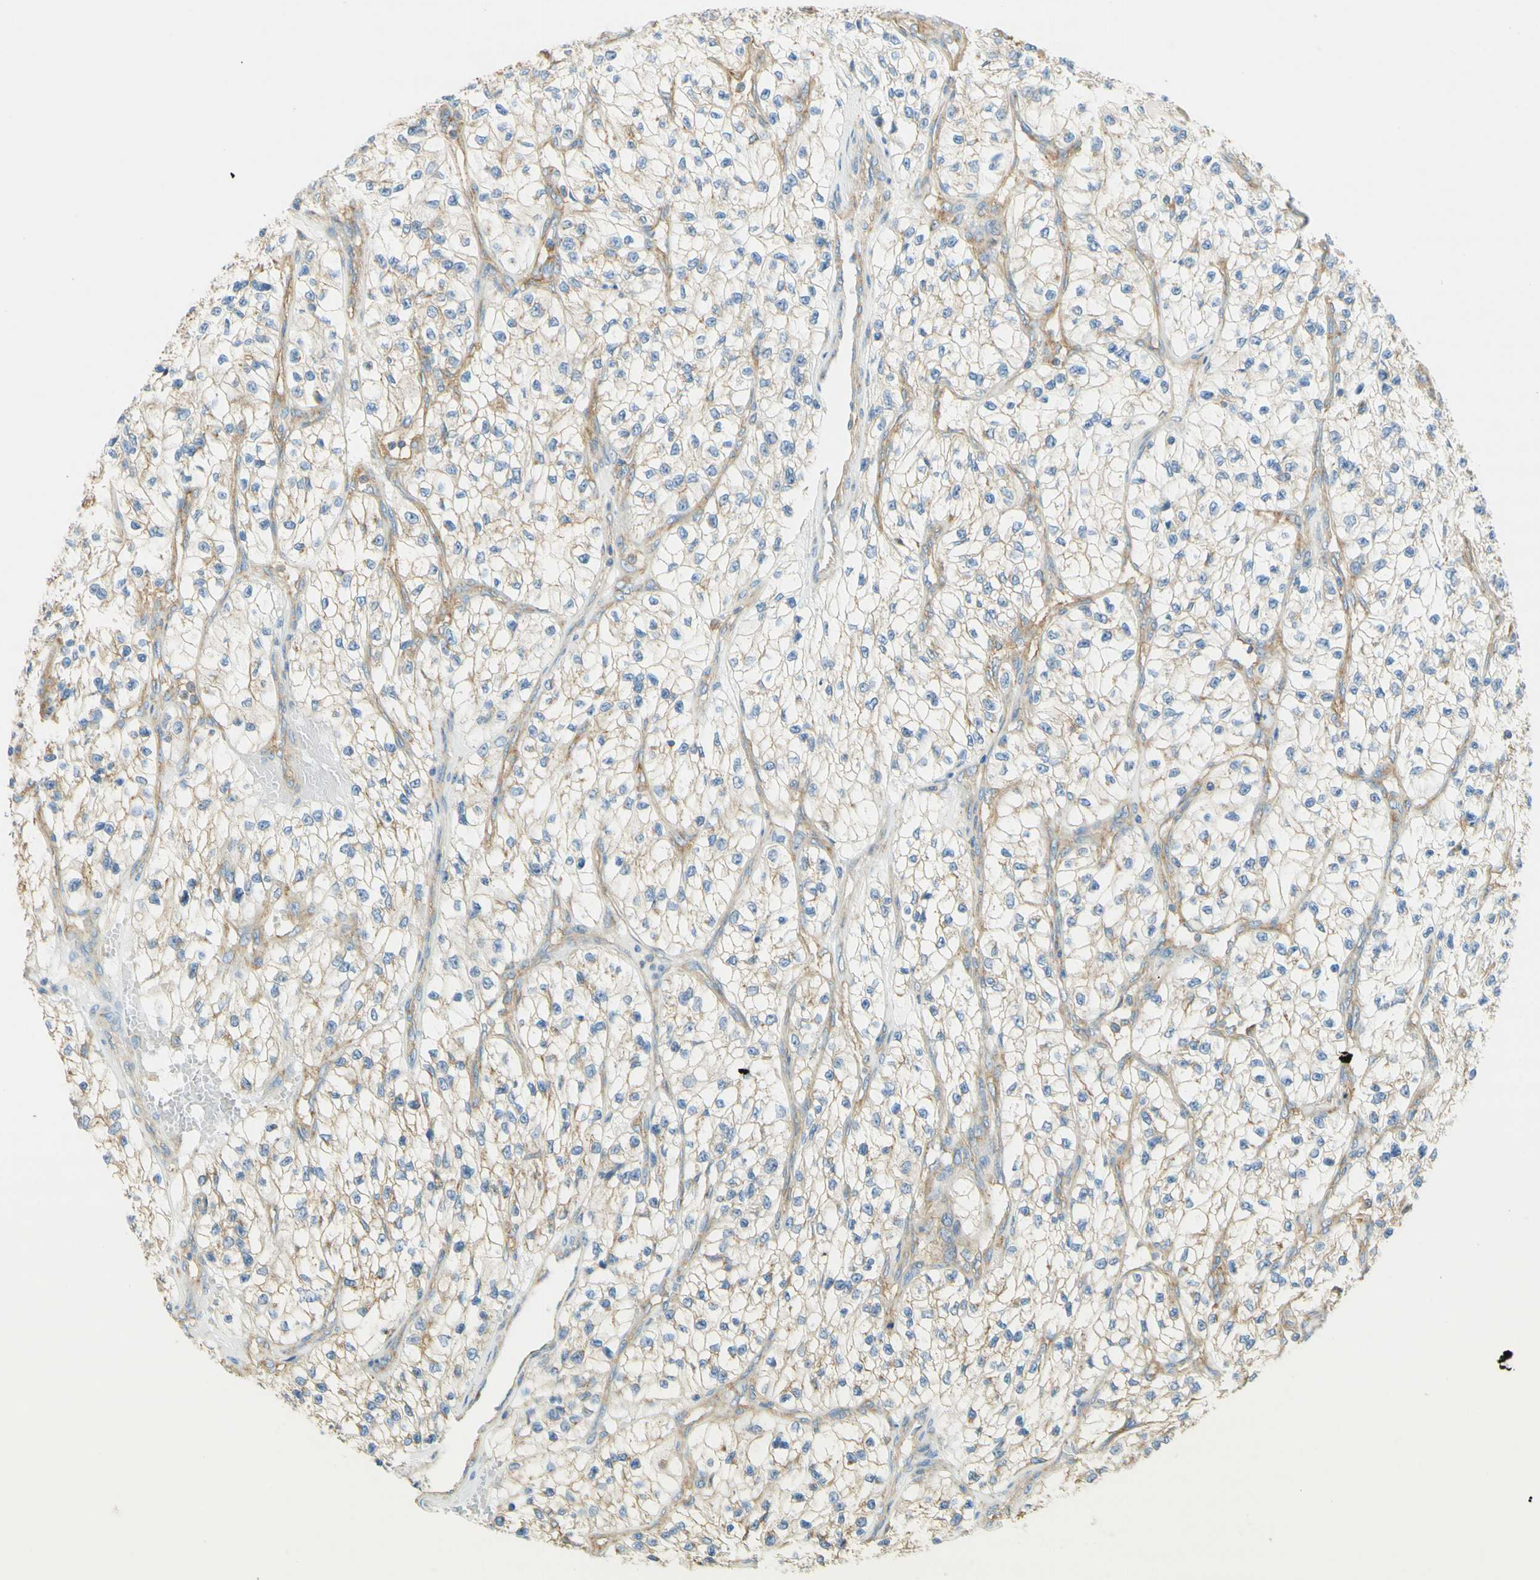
{"staining": {"intensity": "negative", "quantity": "none", "location": "none"}, "tissue": "renal cancer", "cell_type": "Tumor cells", "image_type": "cancer", "snomed": [{"axis": "morphology", "description": "Adenocarcinoma, NOS"}, {"axis": "topography", "description": "Kidney"}], "caption": "Immunohistochemical staining of renal cancer reveals no significant positivity in tumor cells.", "gene": "CLTC", "patient": {"sex": "female", "age": 57}}